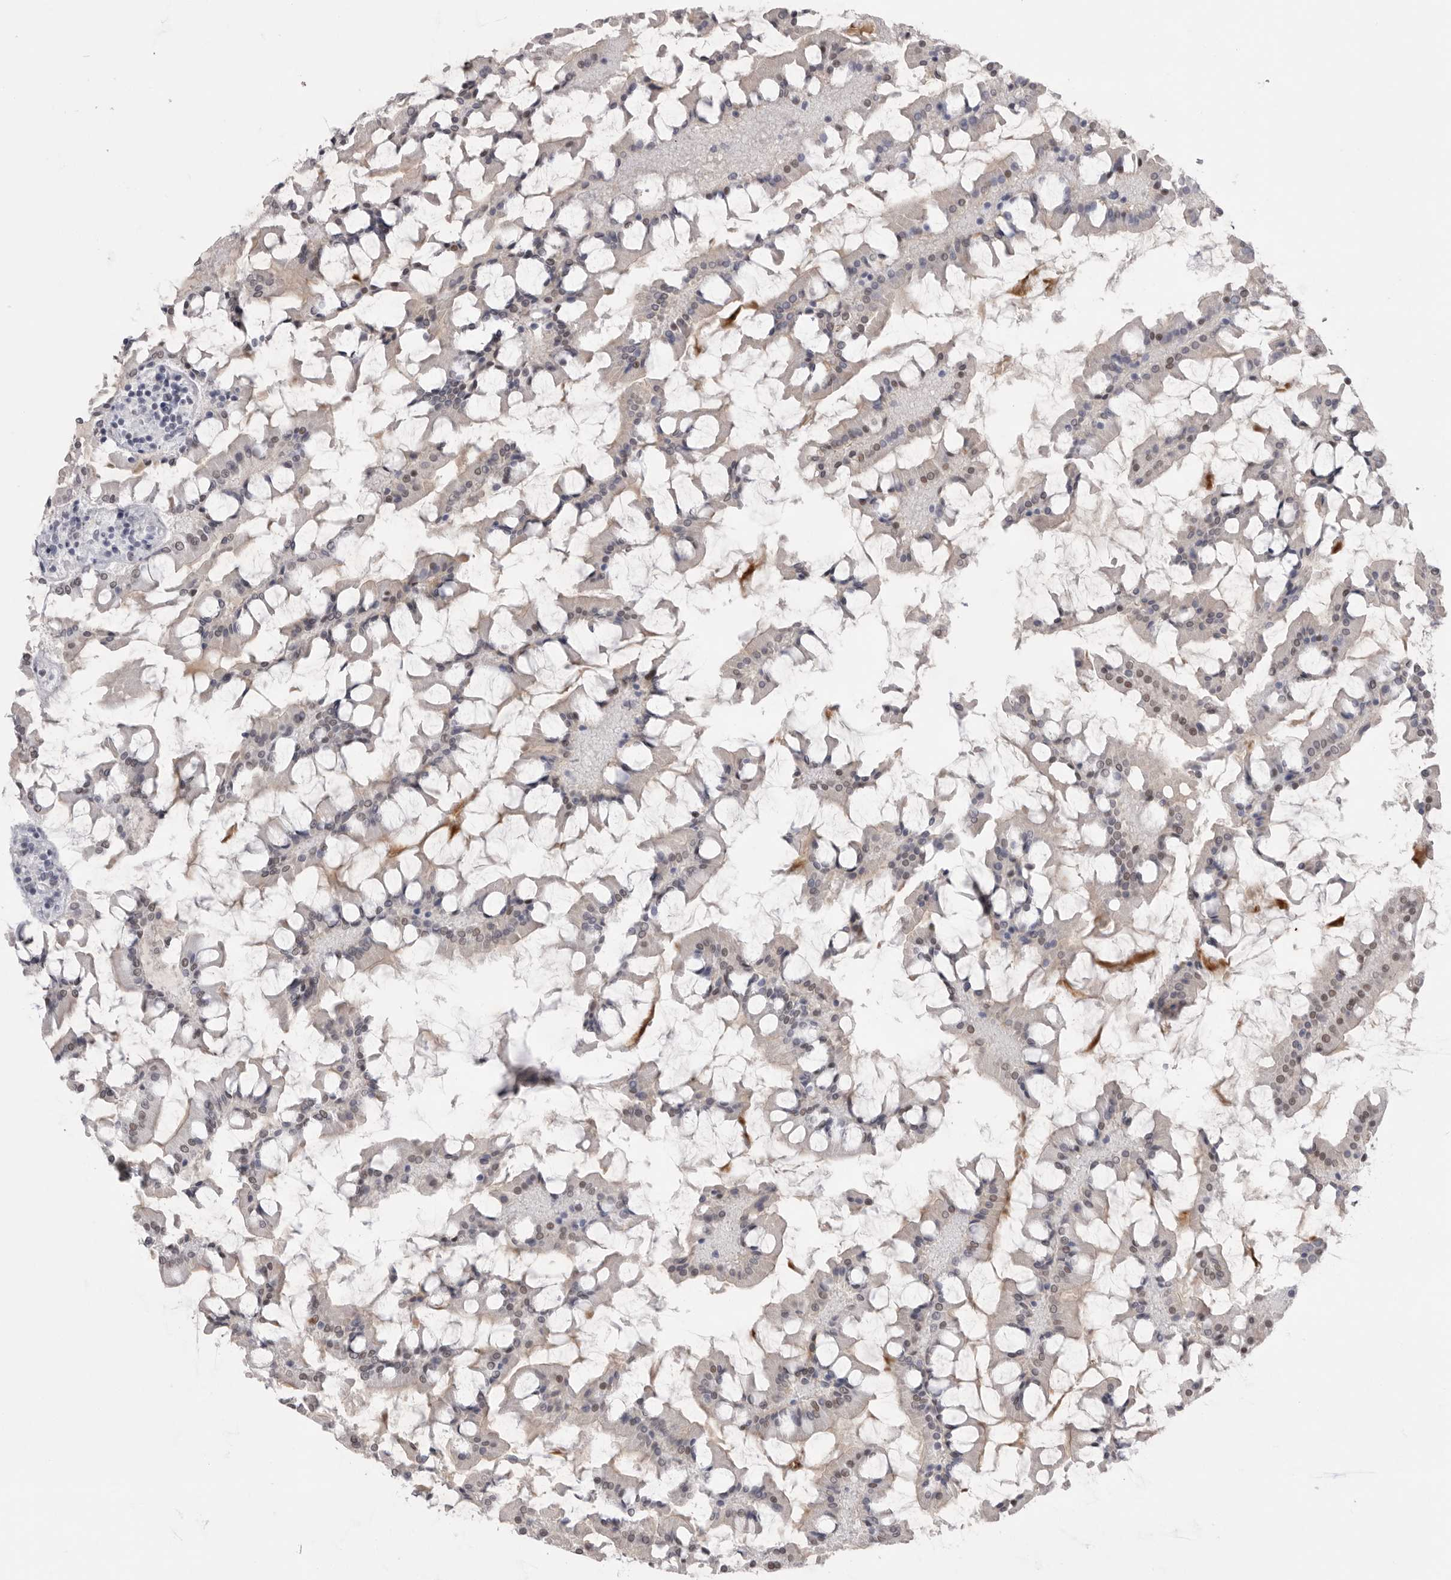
{"staining": {"intensity": "strong", "quantity": ">75%", "location": "nuclear"}, "tissue": "small intestine", "cell_type": "Glandular cells", "image_type": "normal", "snomed": [{"axis": "morphology", "description": "Normal tissue, NOS"}, {"axis": "topography", "description": "Small intestine"}], "caption": "This photomicrograph shows immunohistochemistry (IHC) staining of unremarkable small intestine, with high strong nuclear staining in about >75% of glandular cells.", "gene": "ZBTB7B", "patient": {"sex": "male", "age": 41}}